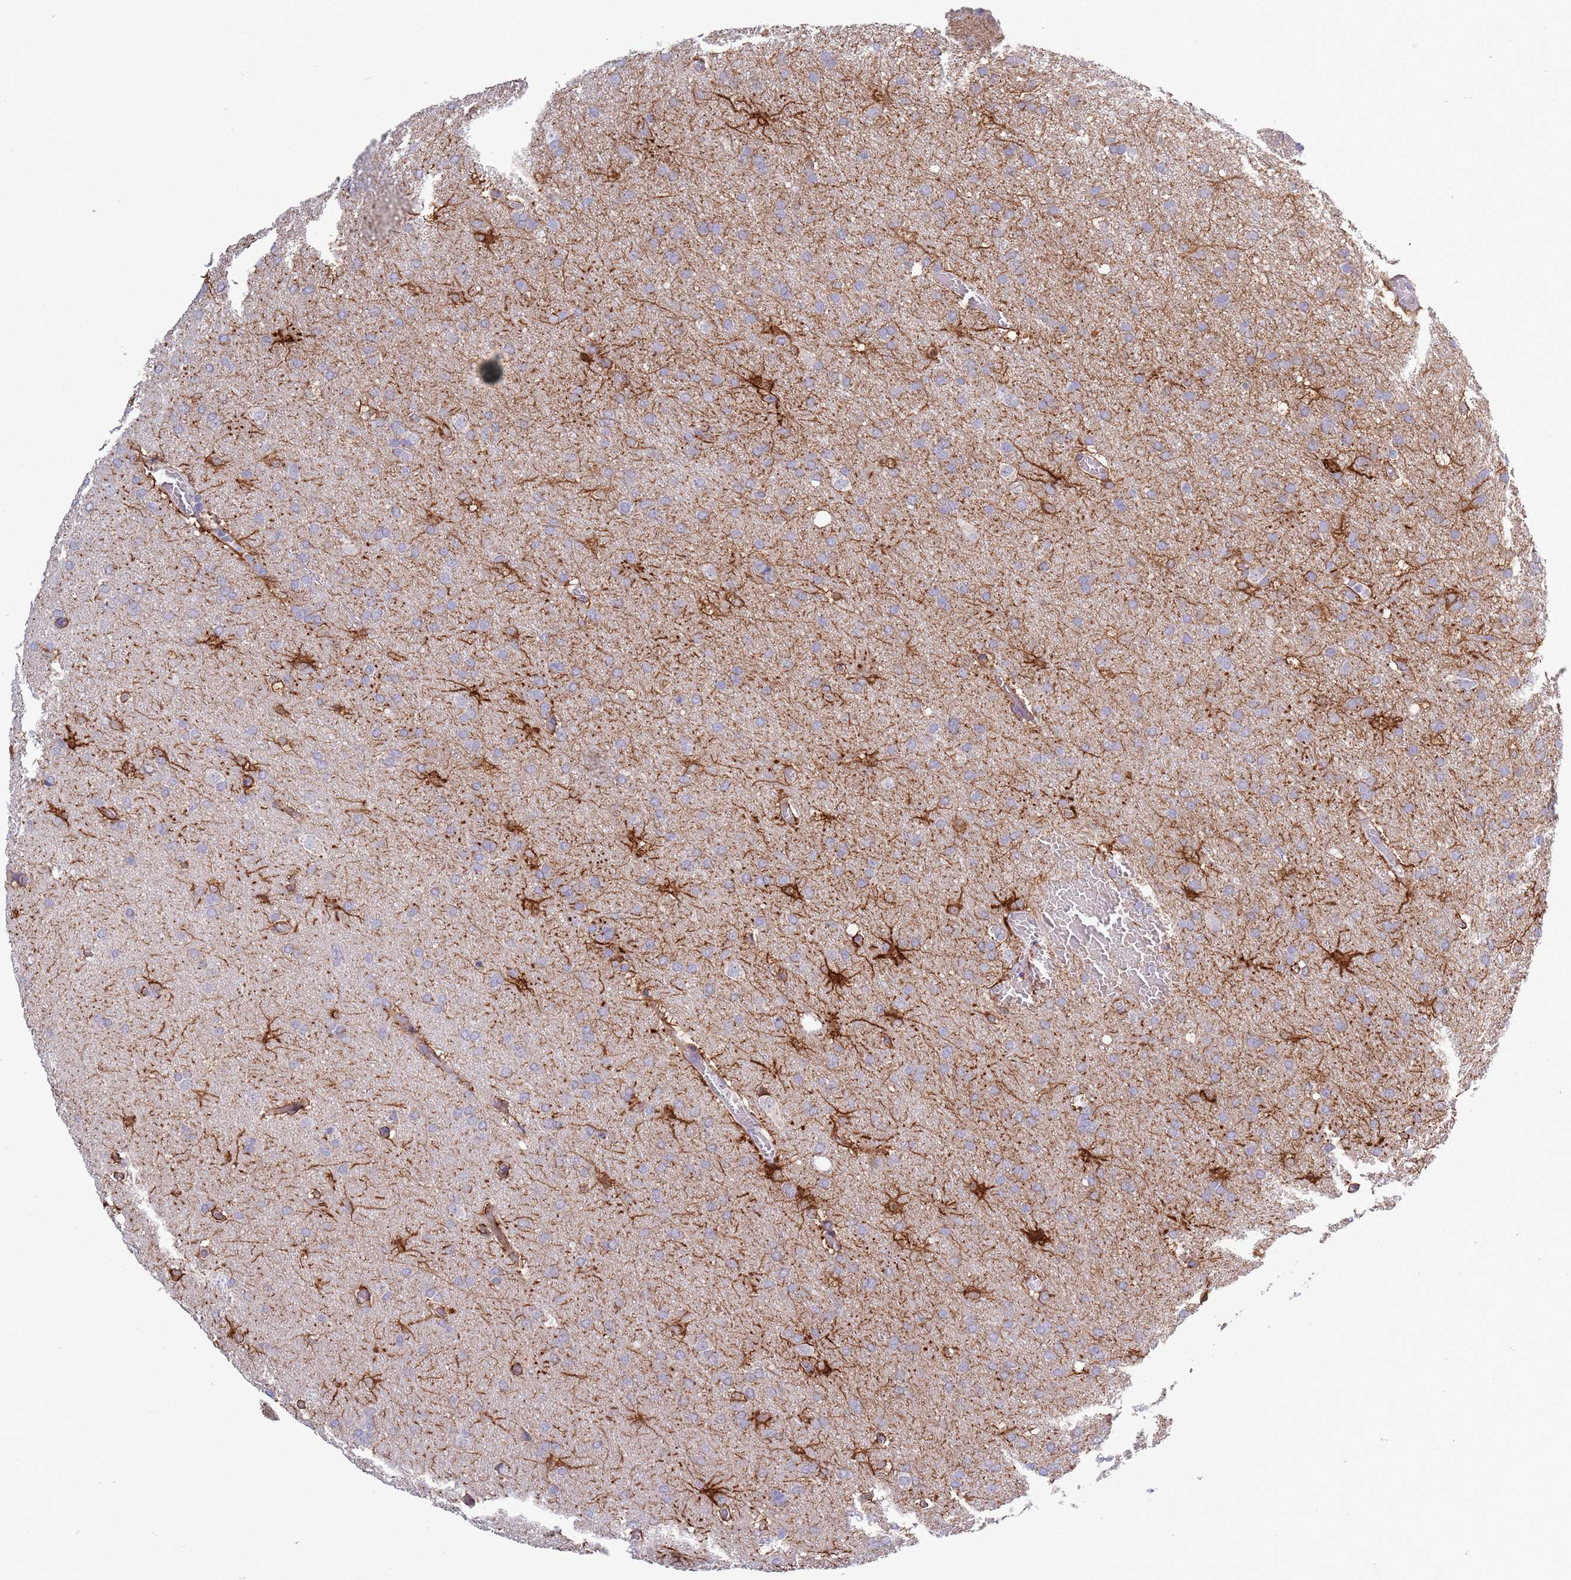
{"staining": {"intensity": "negative", "quantity": "none", "location": "none"}, "tissue": "glioma", "cell_type": "Tumor cells", "image_type": "cancer", "snomed": [{"axis": "morphology", "description": "Glioma, malignant, High grade"}, {"axis": "topography", "description": "Cerebral cortex"}], "caption": "DAB (3,3'-diaminobenzidine) immunohistochemical staining of human malignant high-grade glioma exhibits no significant staining in tumor cells. (DAB immunohistochemistry visualized using brightfield microscopy, high magnification).", "gene": "ACSBG1", "patient": {"sex": "female", "age": 36}}